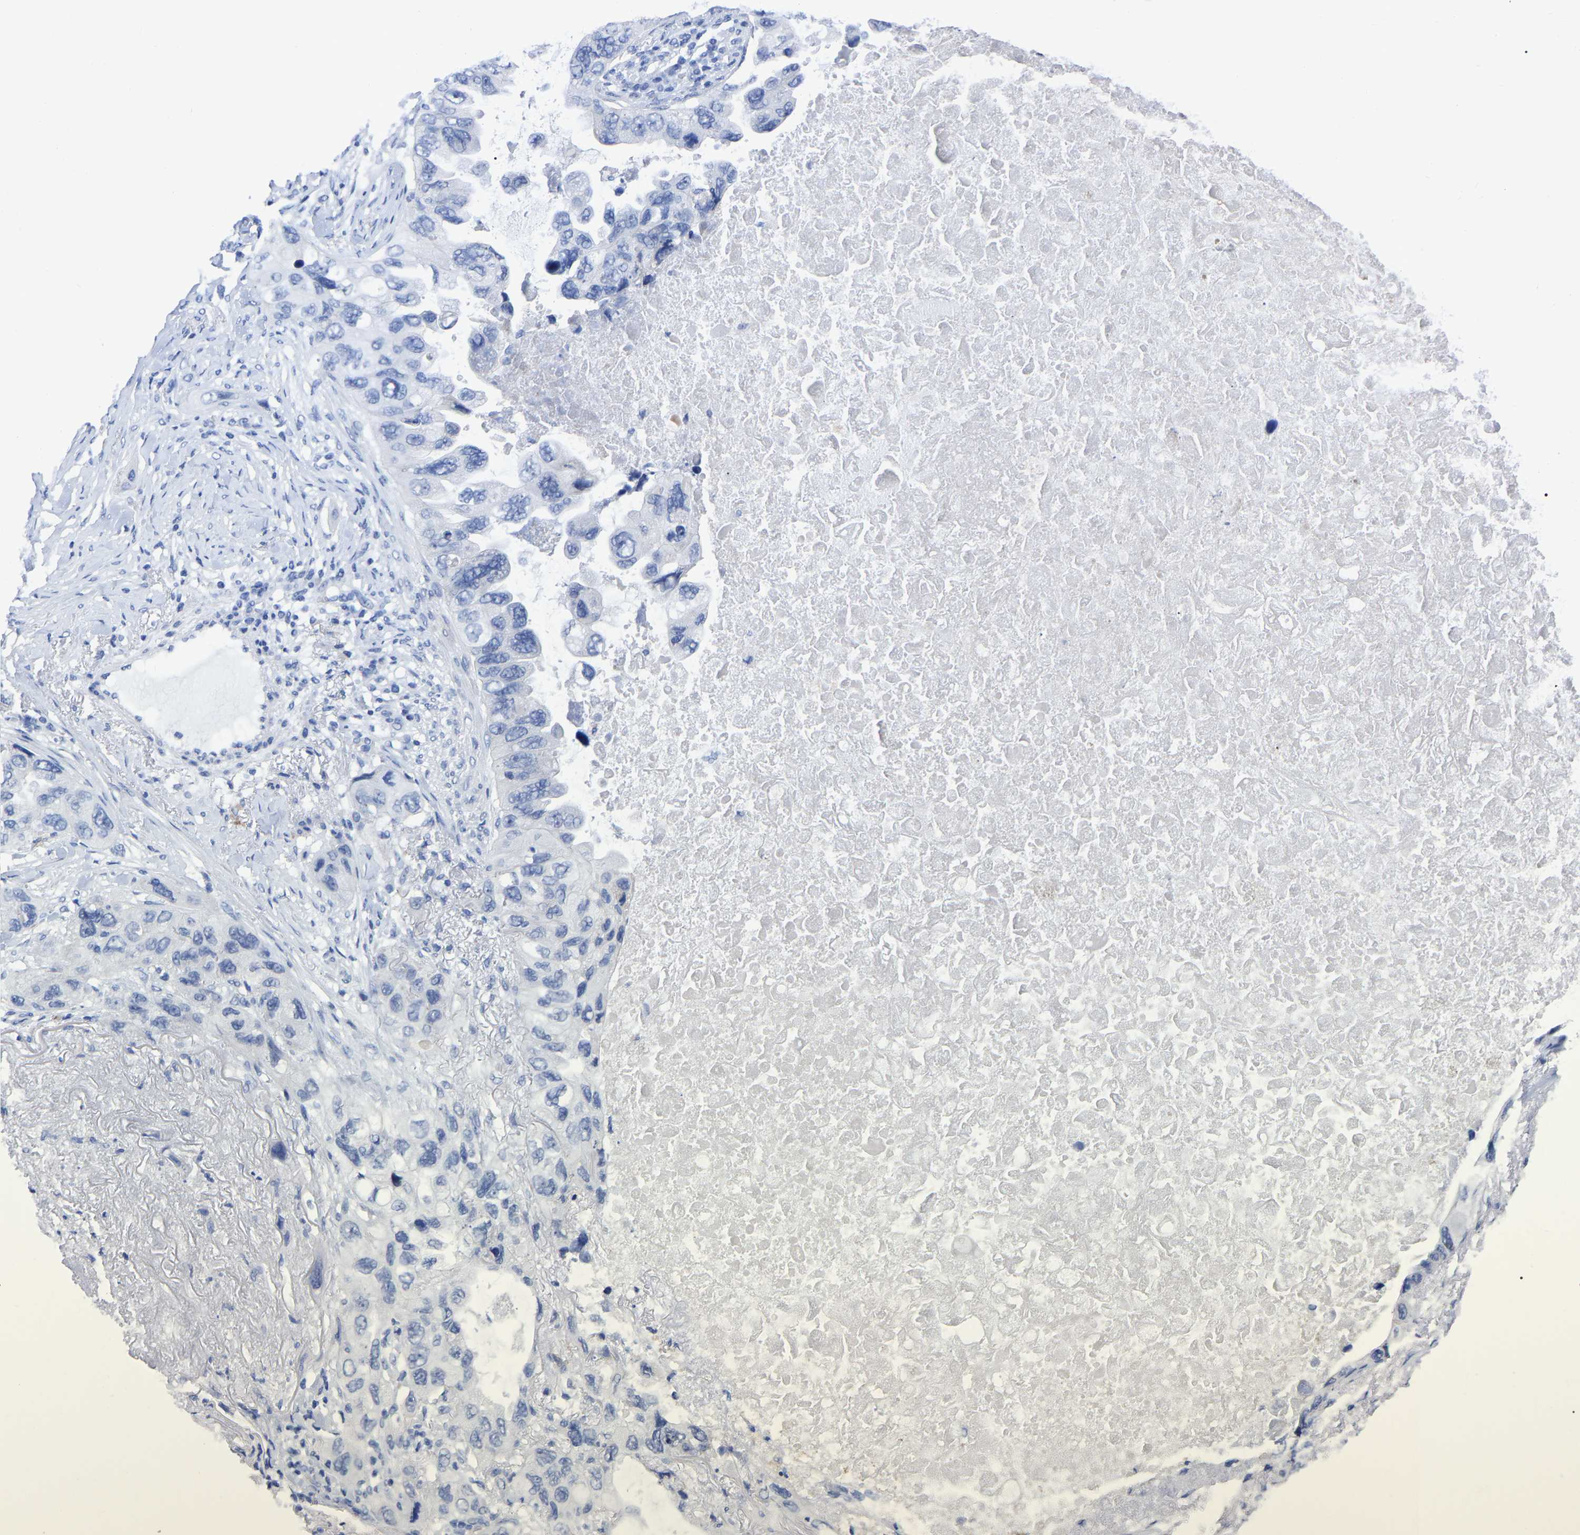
{"staining": {"intensity": "negative", "quantity": "none", "location": "none"}, "tissue": "lung cancer", "cell_type": "Tumor cells", "image_type": "cancer", "snomed": [{"axis": "morphology", "description": "Squamous cell carcinoma, NOS"}, {"axis": "topography", "description": "Lung"}], "caption": "High power microscopy histopathology image of an IHC image of lung cancer, revealing no significant staining in tumor cells.", "gene": "ANXA13", "patient": {"sex": "female", "age": 73}}